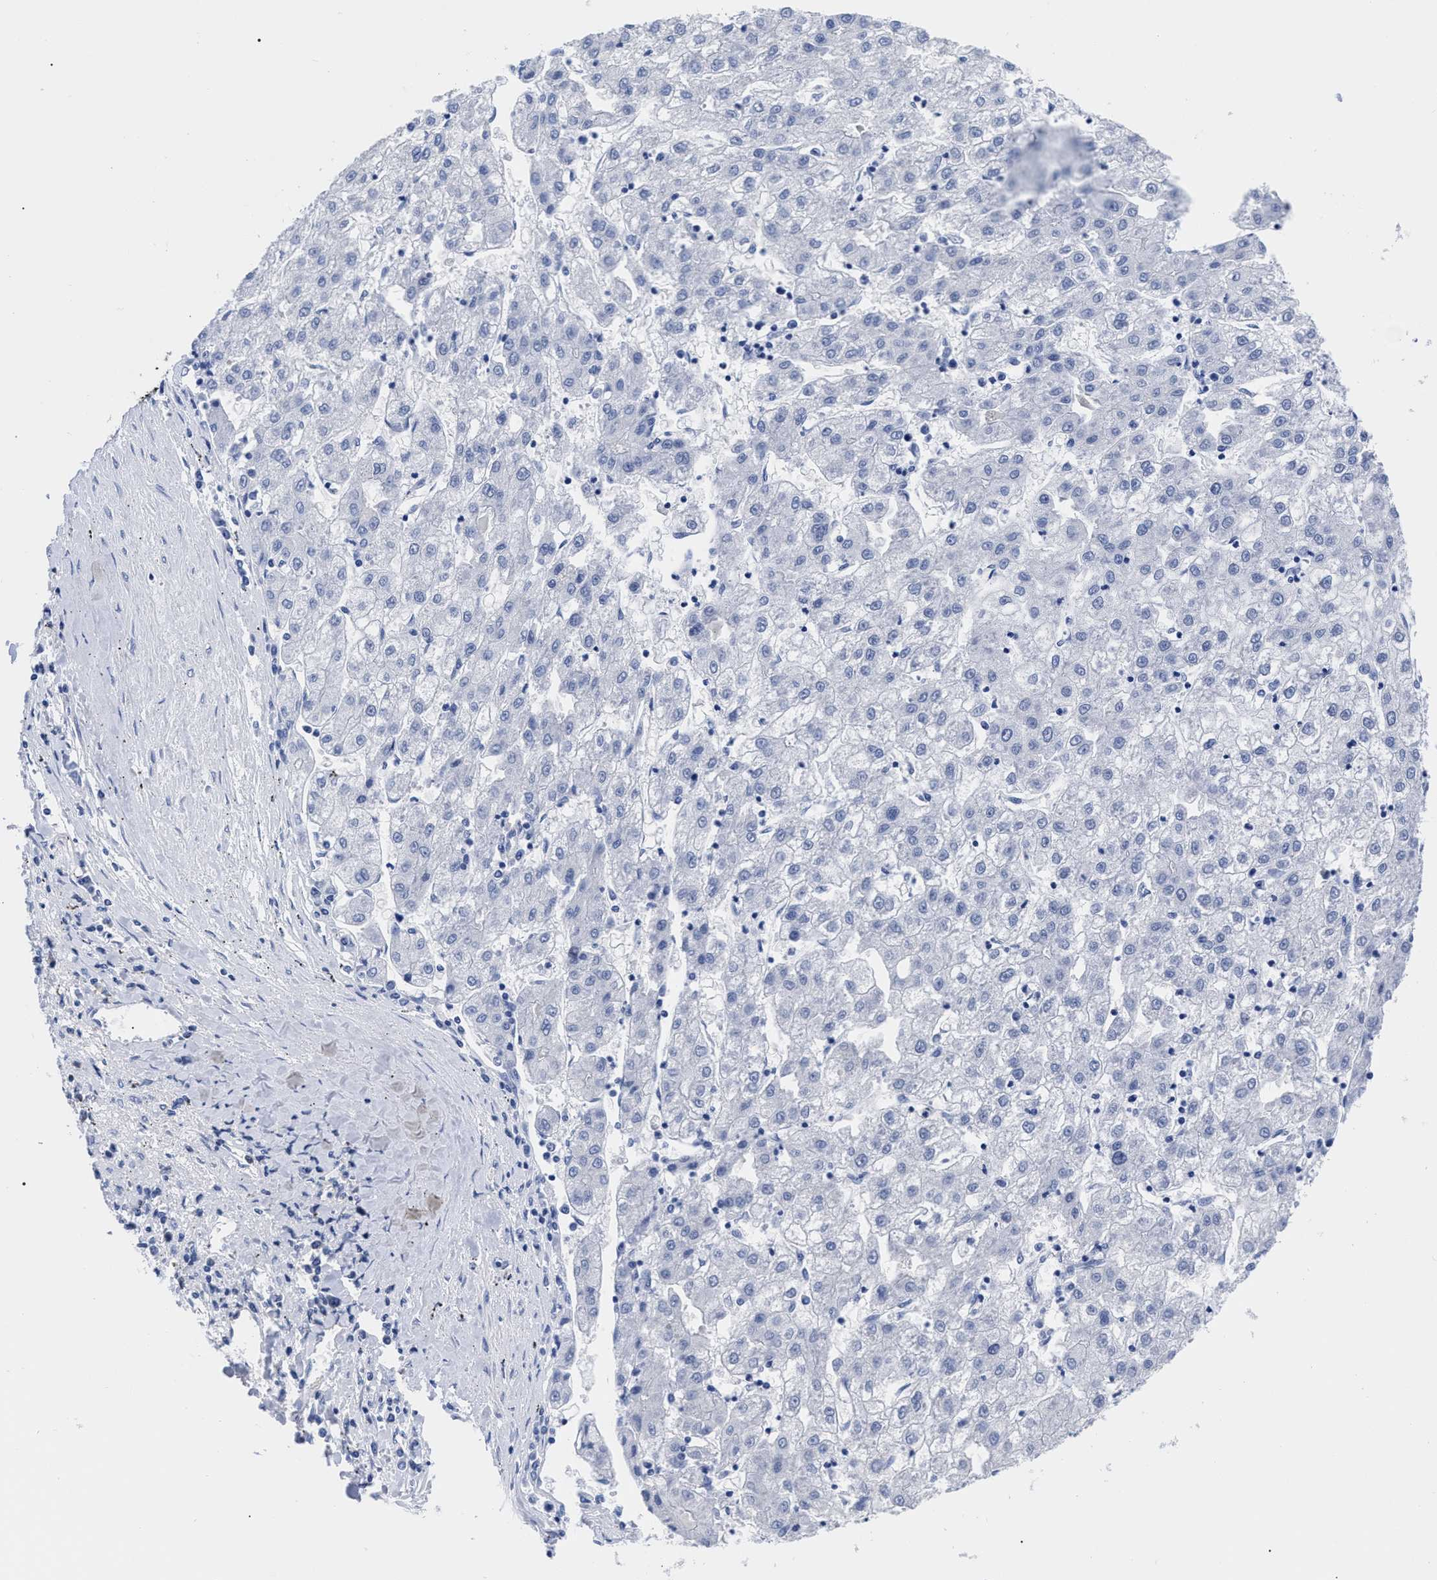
{"staining": {"intensity": "negative", "quantity": "none", "location": "none"}, "tissue": "liver cancer", "cell_type": "Tumor cells", "image_type": "cancer", "snomed": [{"axis": "morphology", "description": "Carcinoma, Hepatocellular, NOS"}, {"axis": "topography", "description": "Liver"}], "caption": "This is an immunohistochemistry (IHC) histopathology image of liver cancer. There is no positivity in tumor cells.", "gene": "IRAG2", "patient": {"sex": "male", "age": 72}}